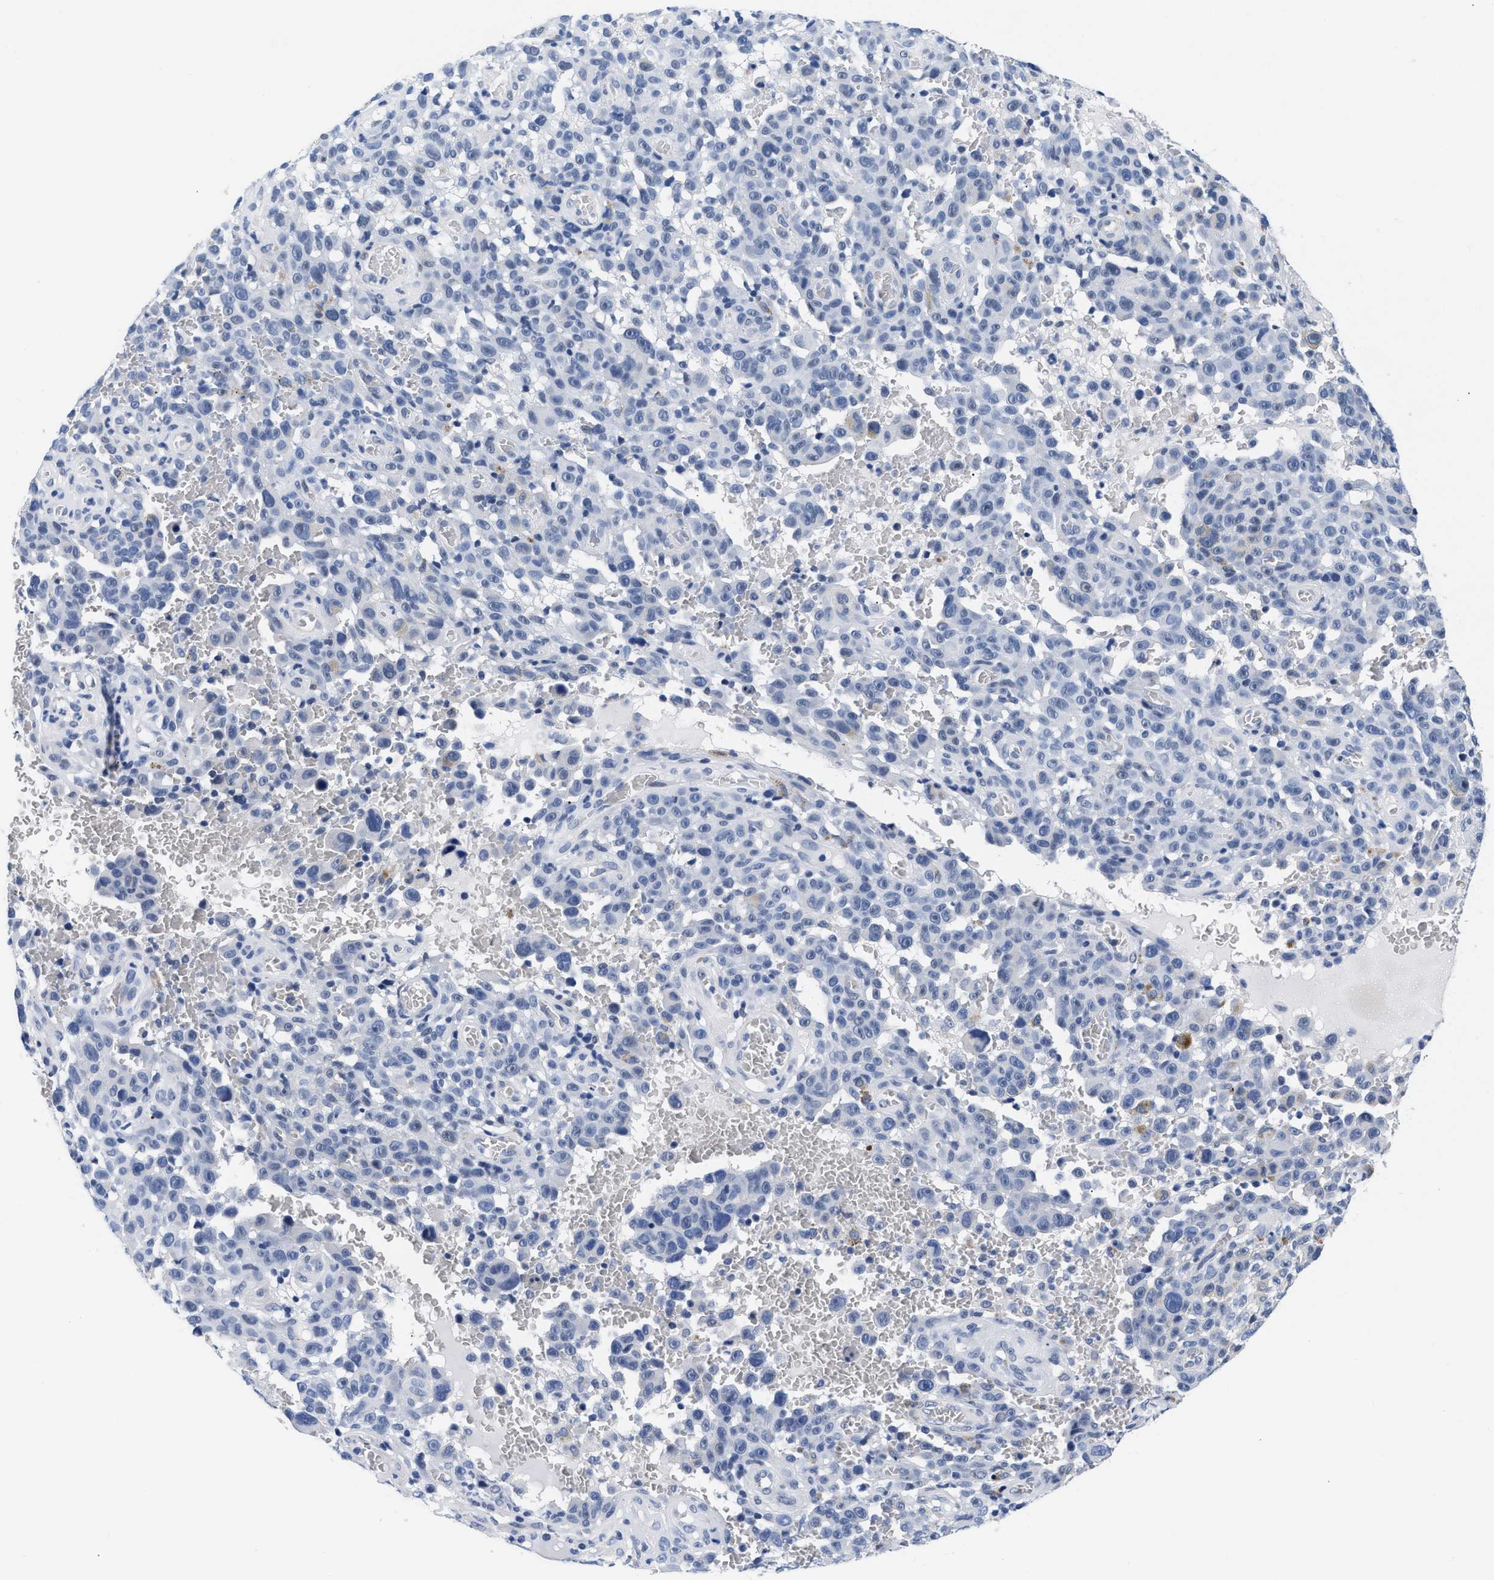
{"staining": {"intensity": "negative", "quantity": "none", "location": "none"}, "tissue": "melanoma", "cell_type": "Tumor cells", "image_type": "cancer", "snomed": [{"axis": "morphology", "description": "Malignant melanoma, NOS"}, {"axis": "topography", "description": "Skin"}], "caption": "Immunohistochemistry (IHC) of melanoma displays no staining in tumor cells.", "gene": "TRIM29", "patient": {"sex": "female", "age": 82}}